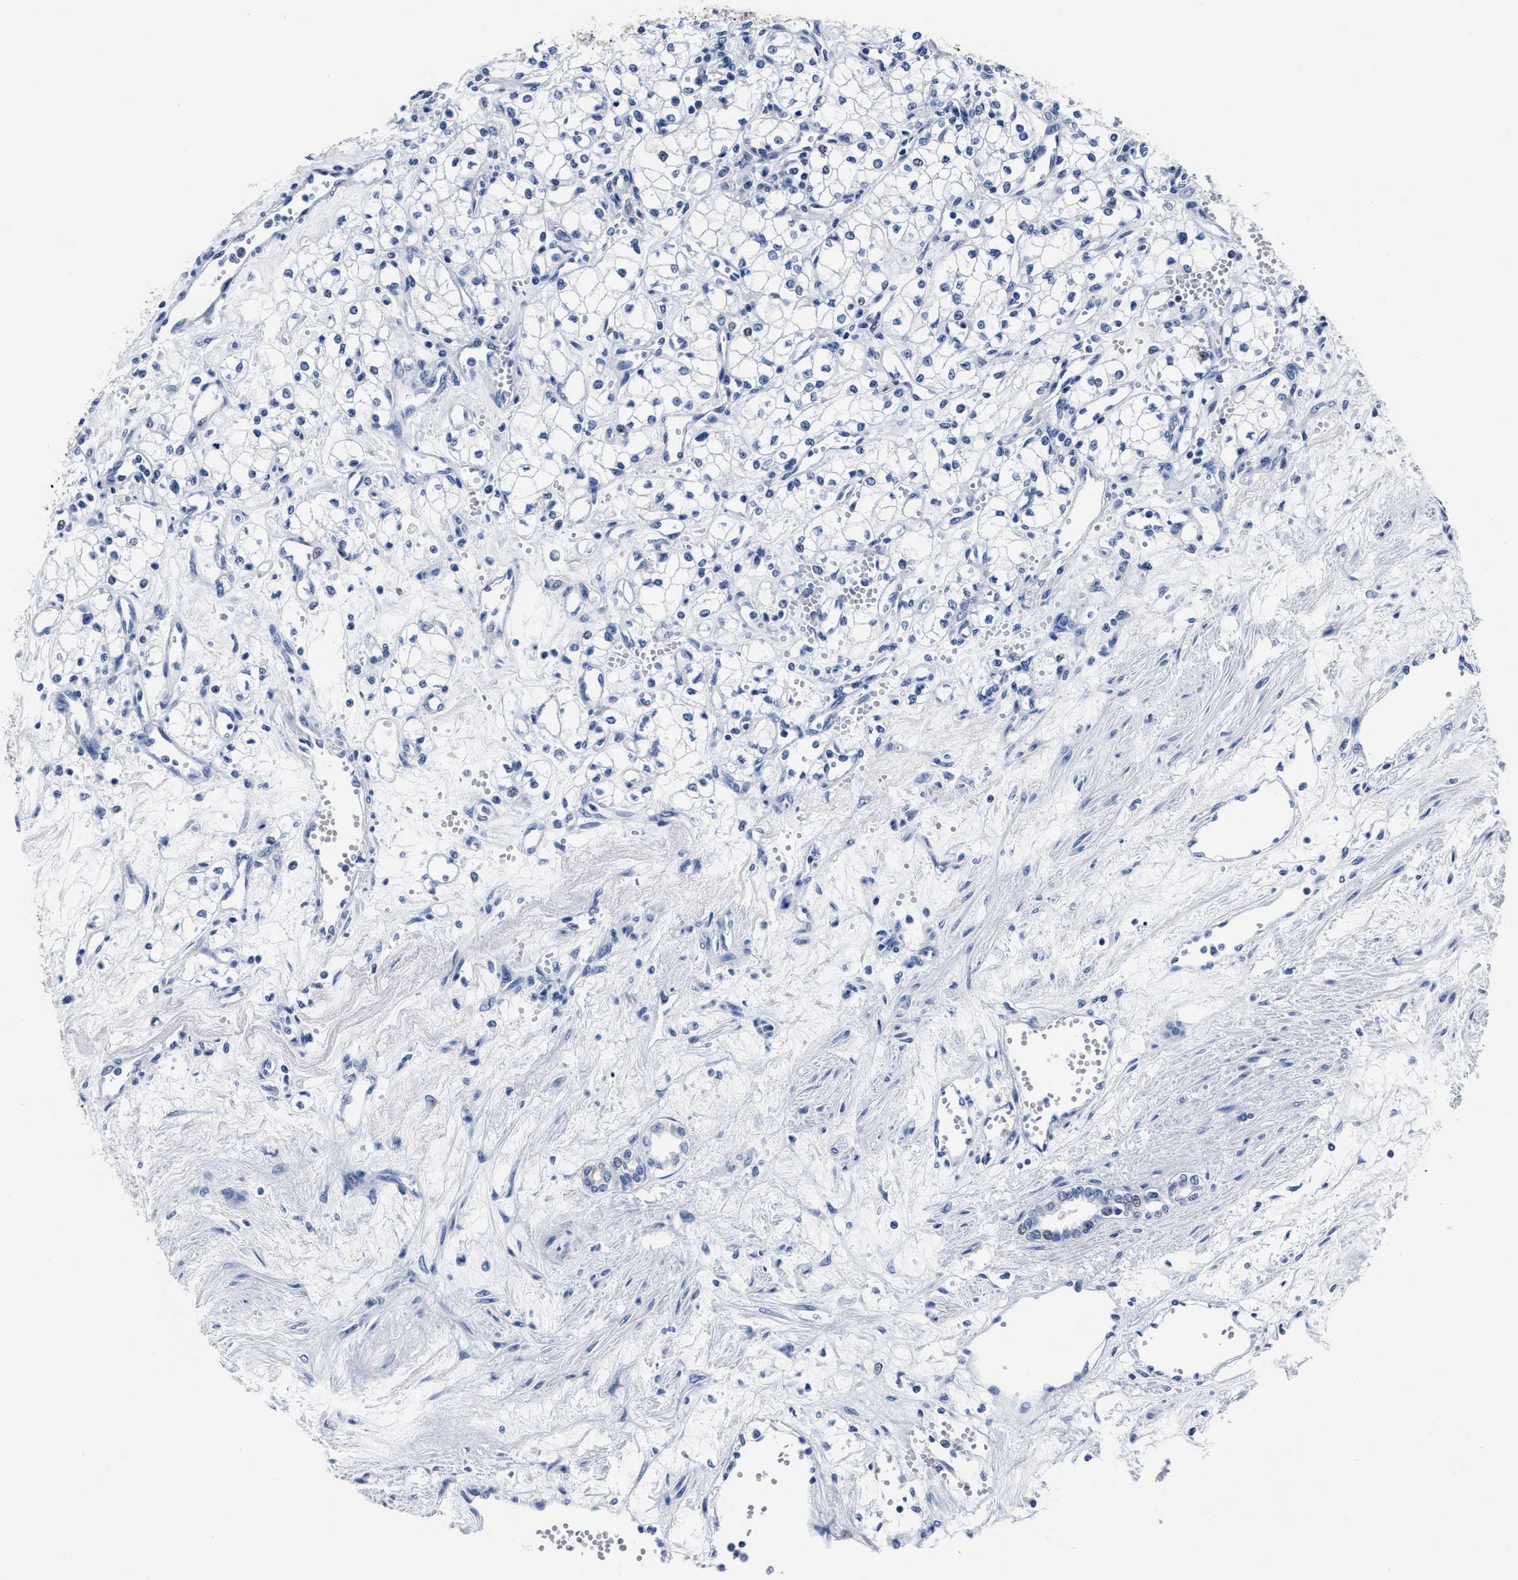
{"staining": {"intensity": "negative", "quantity": "none", "location": "none"}, "tissue": "renal cancer", "cell_type": "Tumor cells", "image_type": "cancer", "snomed": [{"axis": "morphology", "description": "Adenocarcinoma, NOS"}, {"axis": "topography", "description": "Kidney"}], "caption": "A histopathology image of renal cancer (adenocarcinoma) stained for a protein demonstrates no brown staining in tumor cells.", "gene": "MOV10L1", "patient": {"sex": "male", "age": 59}}